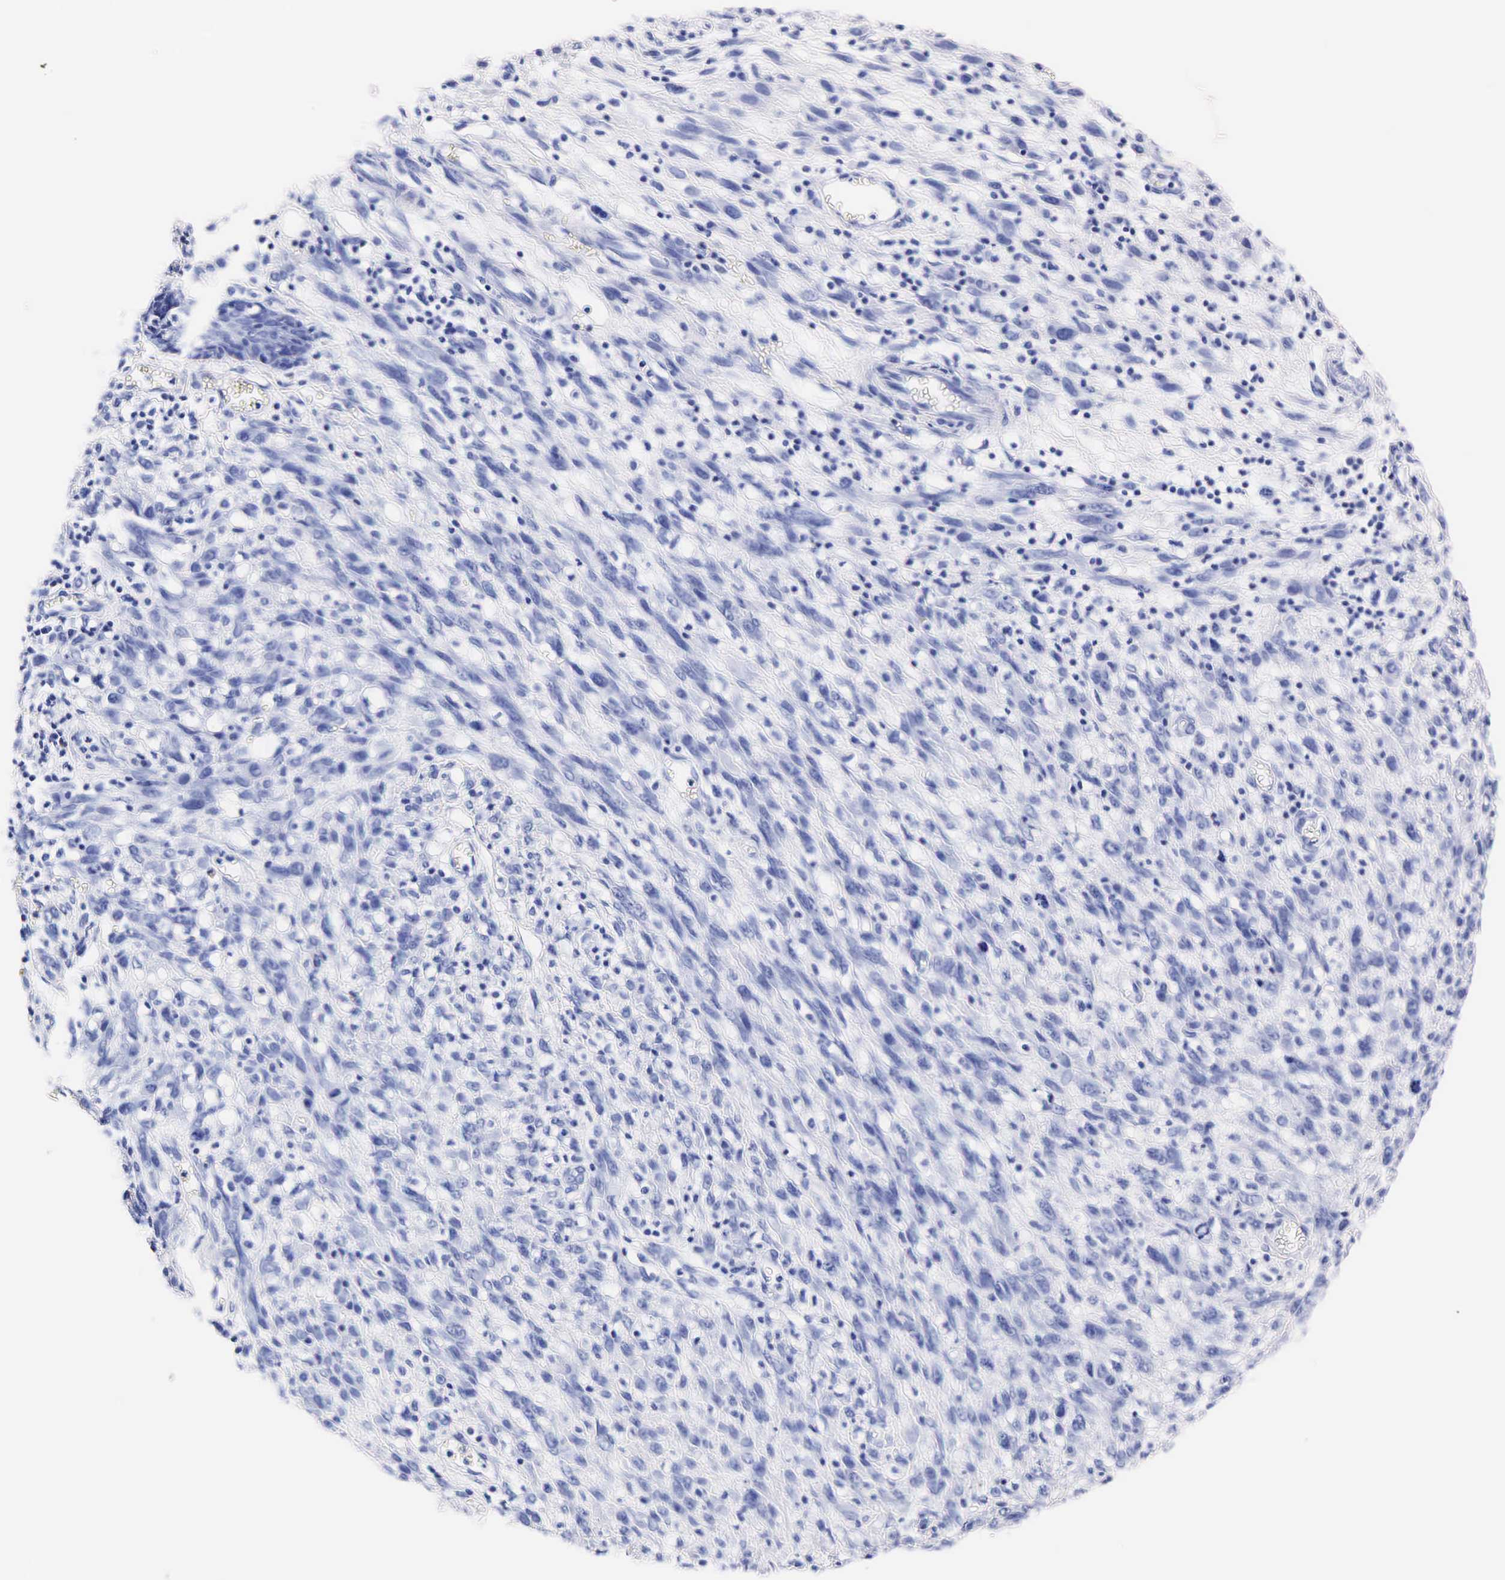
{"staining": {"intensity": "negative", "quantity": "none", "location": "none"}, "tissue": "melanoma", "cell_type": "Tumor cells", "image_type": "cancer", "snomed": [{"axis": "morphology", "description": "Malignant melanoma, NOS"}, {"axis": "topography", "description": "Skin"}], "caption": "Tumor cells are negative for protein expression in human malignant melanoma.", "gene": "KLK3", "patient": {"sex": "male", "age": 51}}